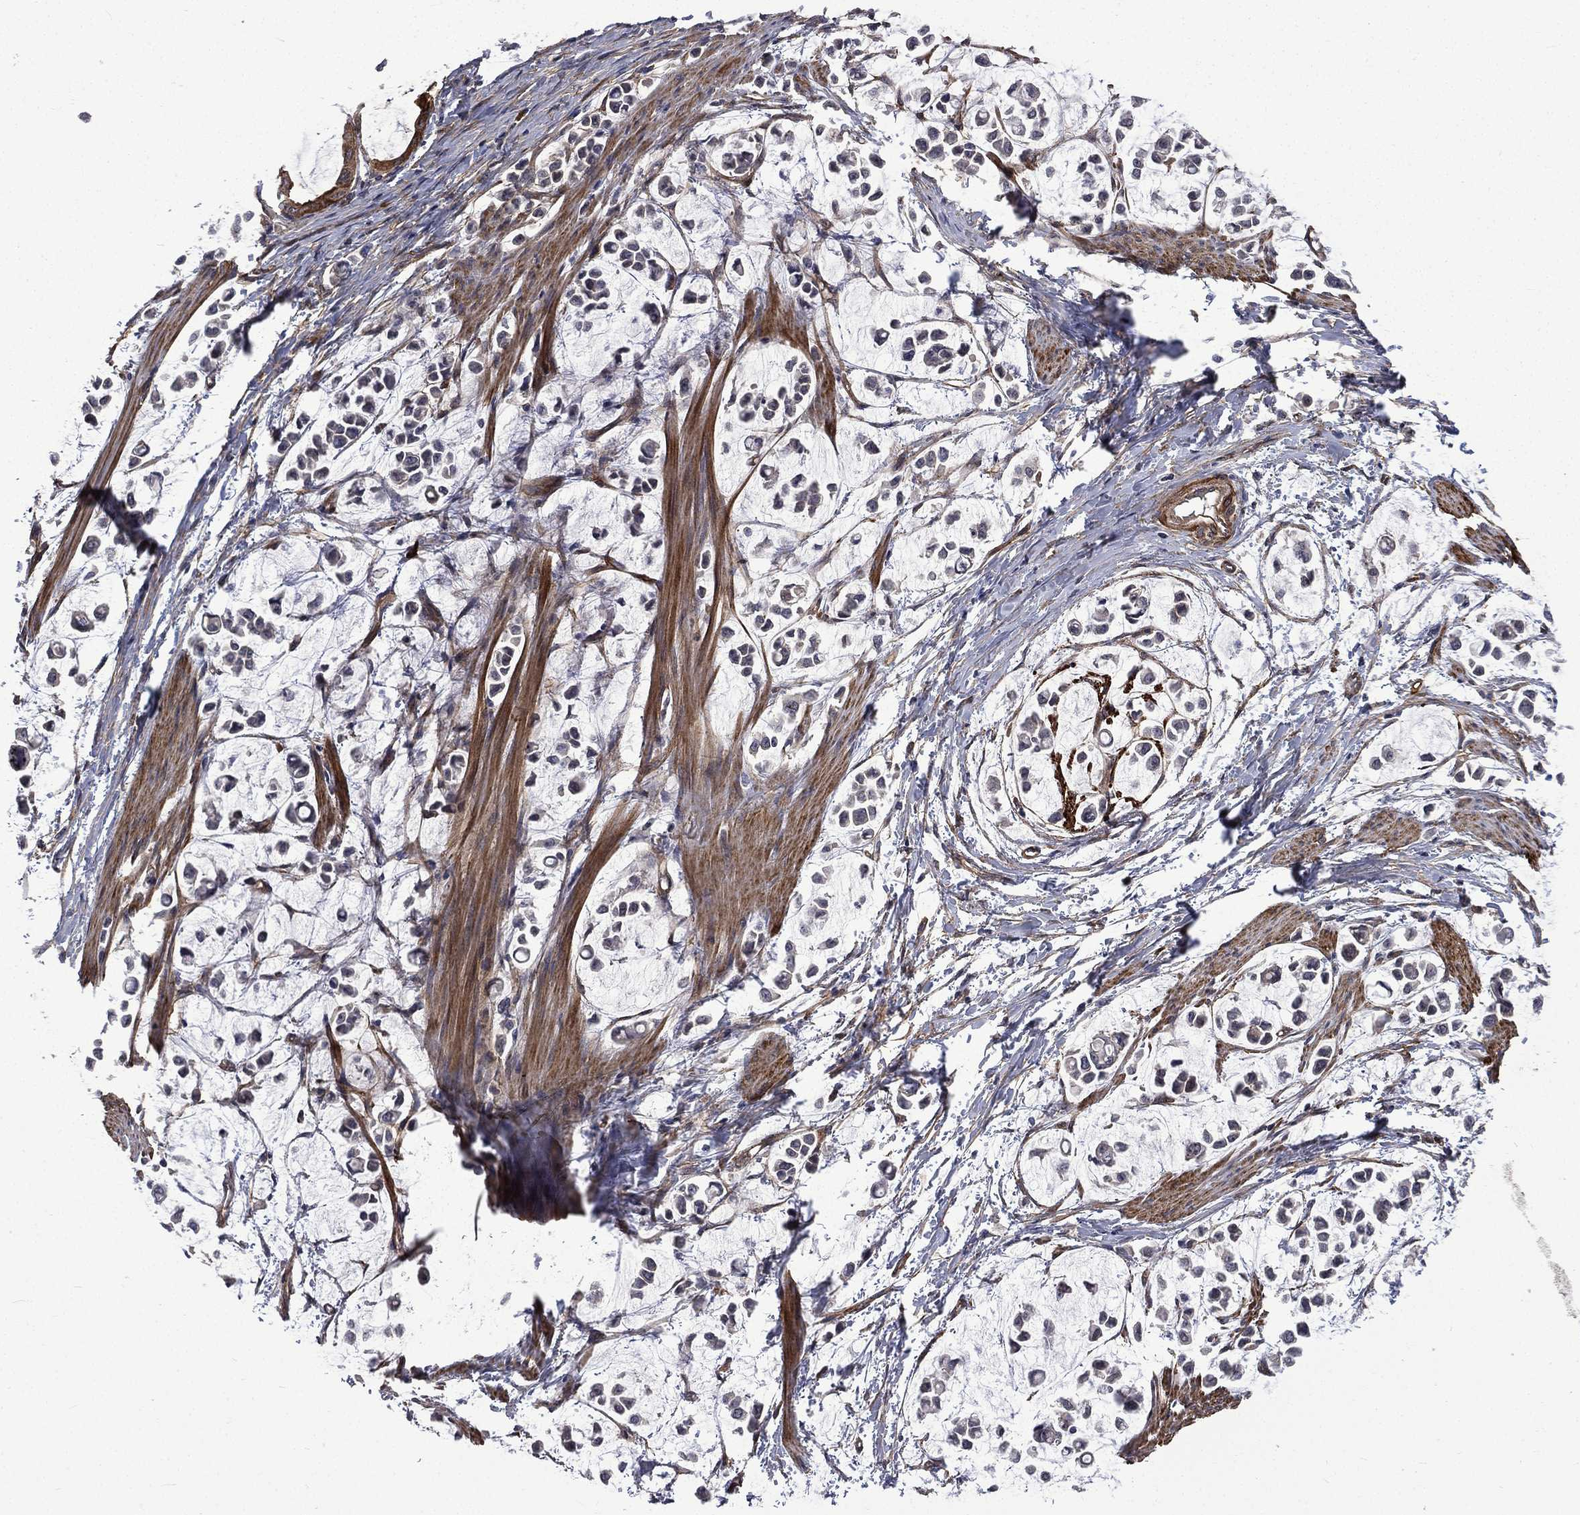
{"staining": {"intensity": "negative", "quantity": "none", "location": "none"}, "tissue": "stomach cancer", "cell_type": "Tumor cells", "image_type": "cancer", "snomed": [{"axis": "morphology", "description": "Adenocarcinoma, NOS"}, {"axis": "topography", "description": "Stomach"}], "caption": "Stomach cancer (adenocarcinoma) stained for a protein using immunohistochemistry shows no positivity tumor cells.", "gene": "PPFIBP1", "patient": {"sex": "male", "age": 82}}